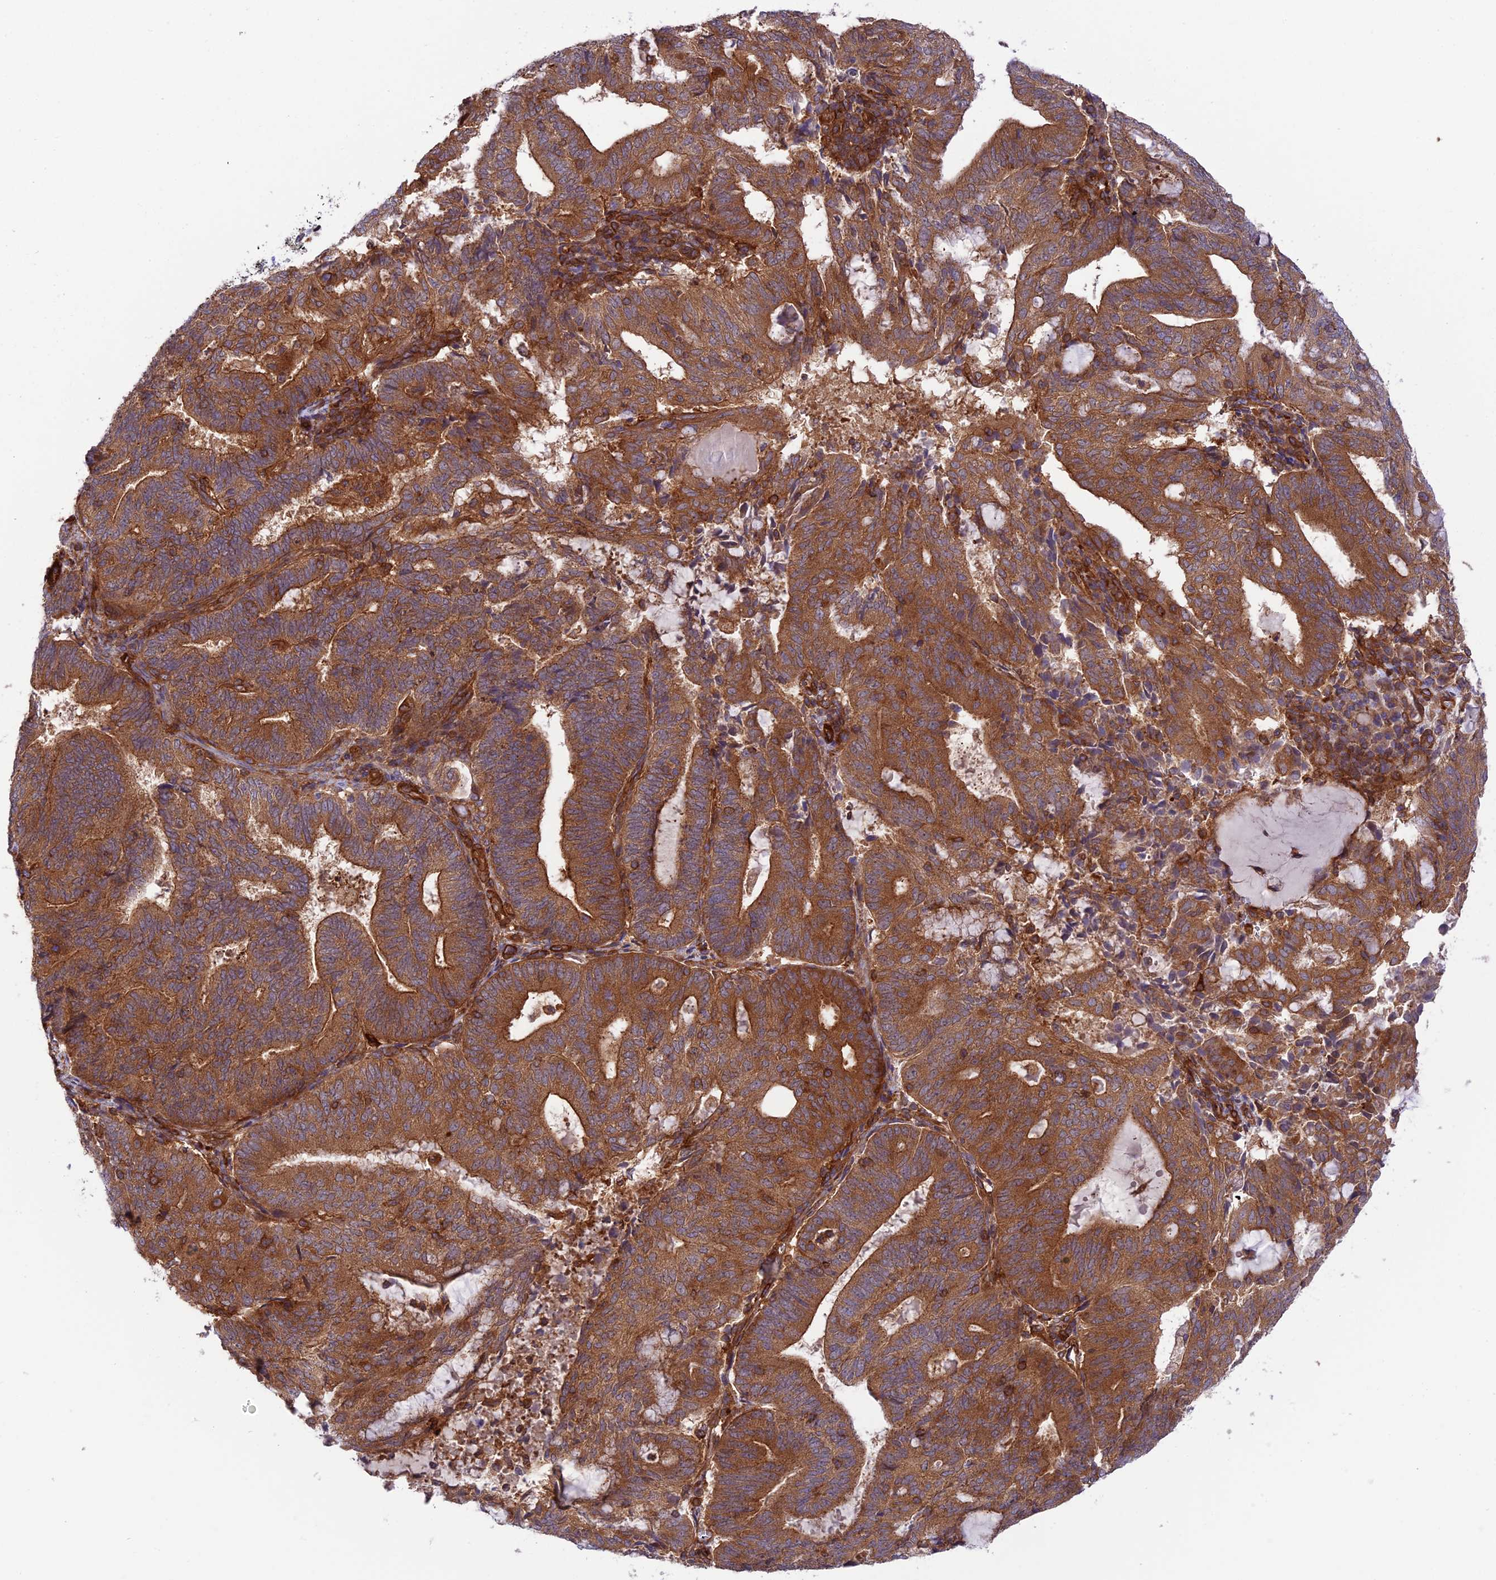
{"staining": {"intensity": "strong", "quantity": ">75%", "location": "cytoplasmic/membranous"}, "tissue": "endometrial cancer", "cell_type": "Tumor cells", "image_type": "cancer", "snomed": [{"axis": "morphology", "description": "Adenocarcinoma, NOS"}, {"axis": "topography", "description": "Endometrium"}], "caption": "Protein staining of endometrial cancer tissue reveals strong cytoplasmic/membranous expression in about >75% of tumor cells.", "gene": "EVI5L", "patient": {"sex": "female", "age": 70}}